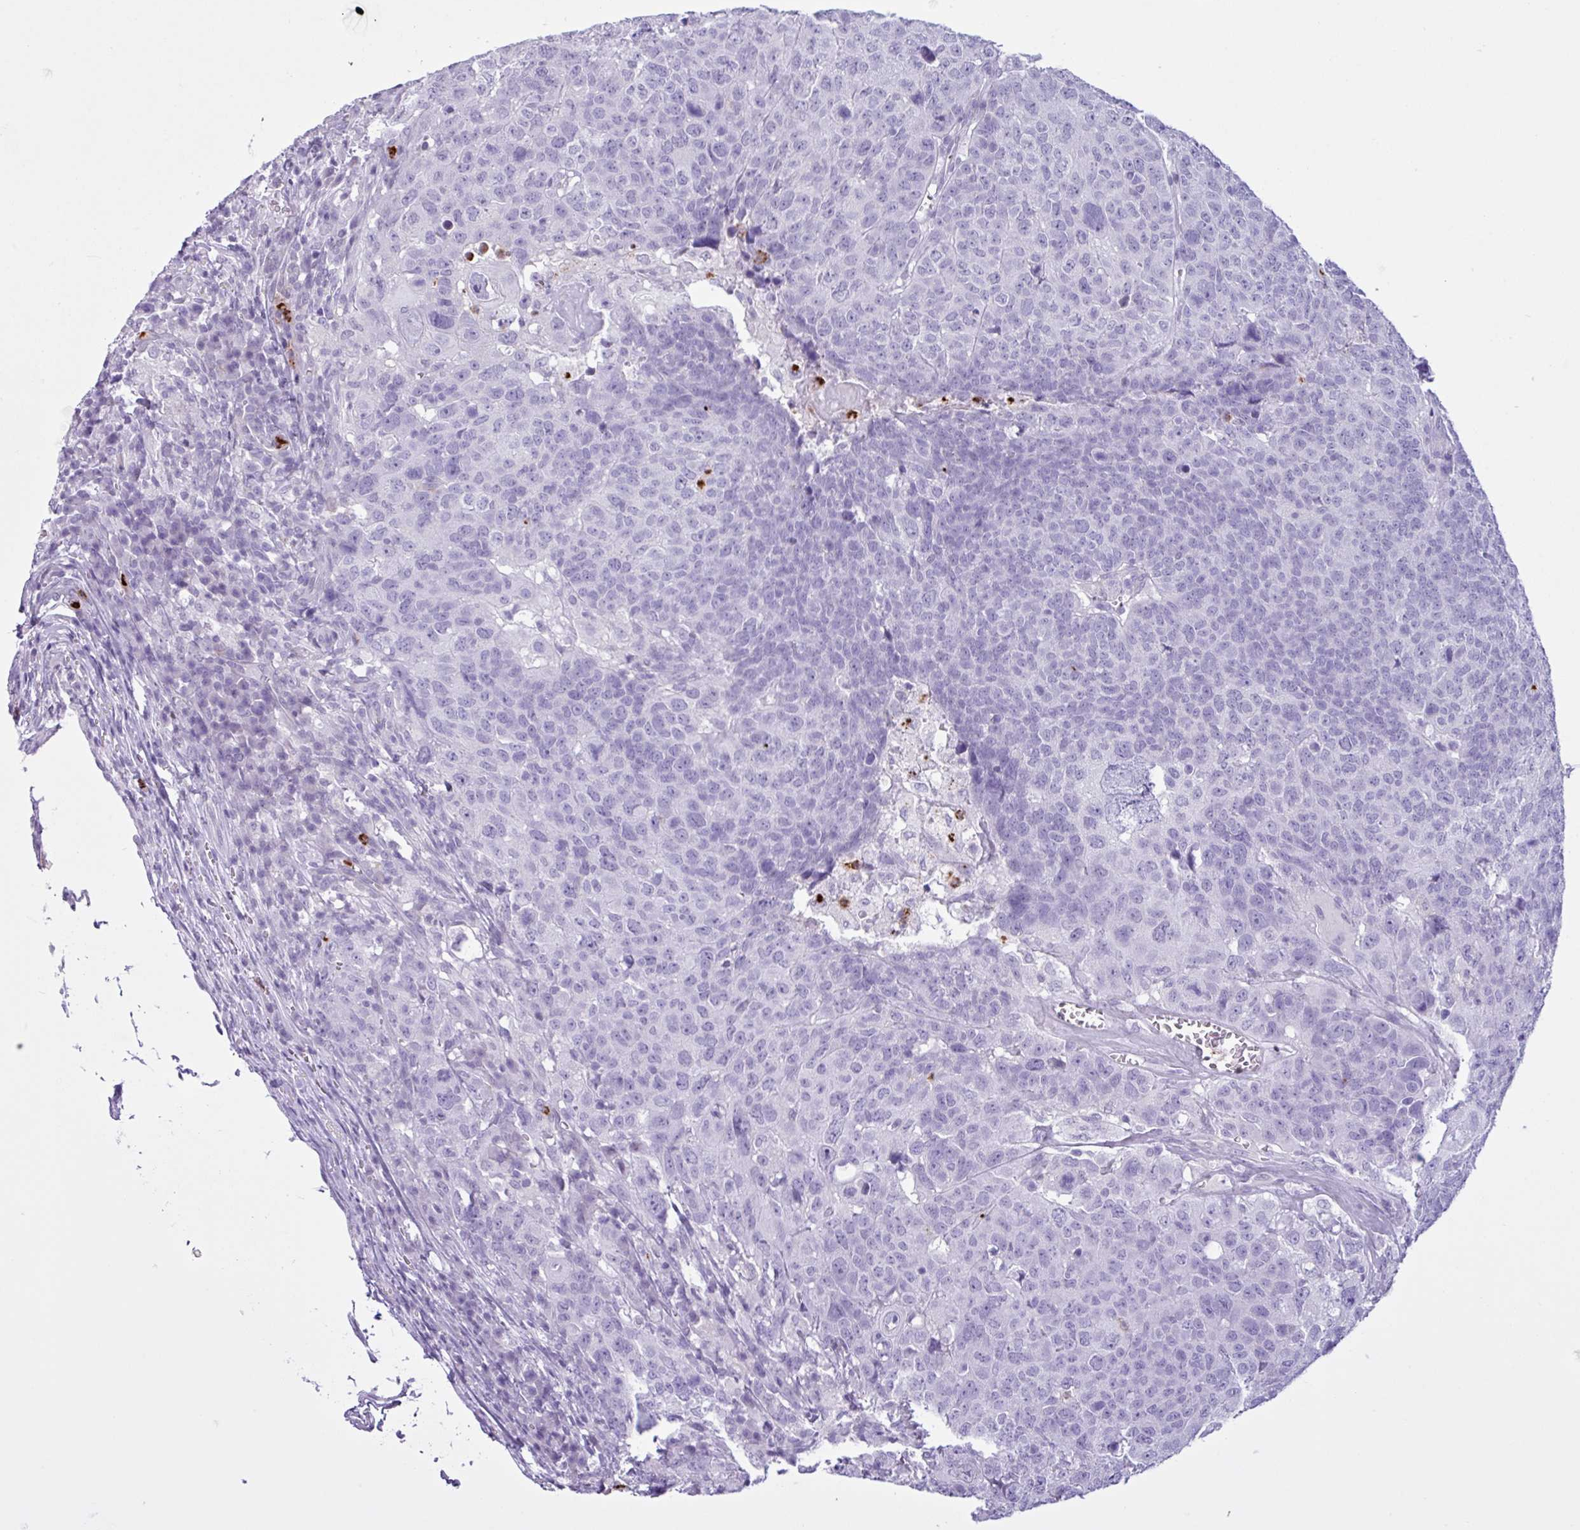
{"staining": {"intensity": "negative", "quantity": "none", "location": "none"}, "tissue": "head and neck cancer", "cell_type": "Tumor cells", "image_type": "cancer", "snomed": [{"axis": "morphology", "description": "Normal tissue, NOS"}, {"axis": "morphology", "description": "Squamous cell carcinoma, NOS"}, {"axis": "topography", "description": "Skeletal muscle"}, {"axis": "topography", "description": "Vascular tissue"}, {"axis": "topography", "description": "Peripheral nerve tissue"}, {"axis": "topography", "description": "Head-Neck"}], "caption": "Immunohistochemical staining of human squamous cell carcinoma (head and neck) reveals no significant staining in tumor cells. (IHC, brightfield microscopy, high magnification).", "gene": "TMEM178A", "patient": {"sex": "male", "age": 66}}